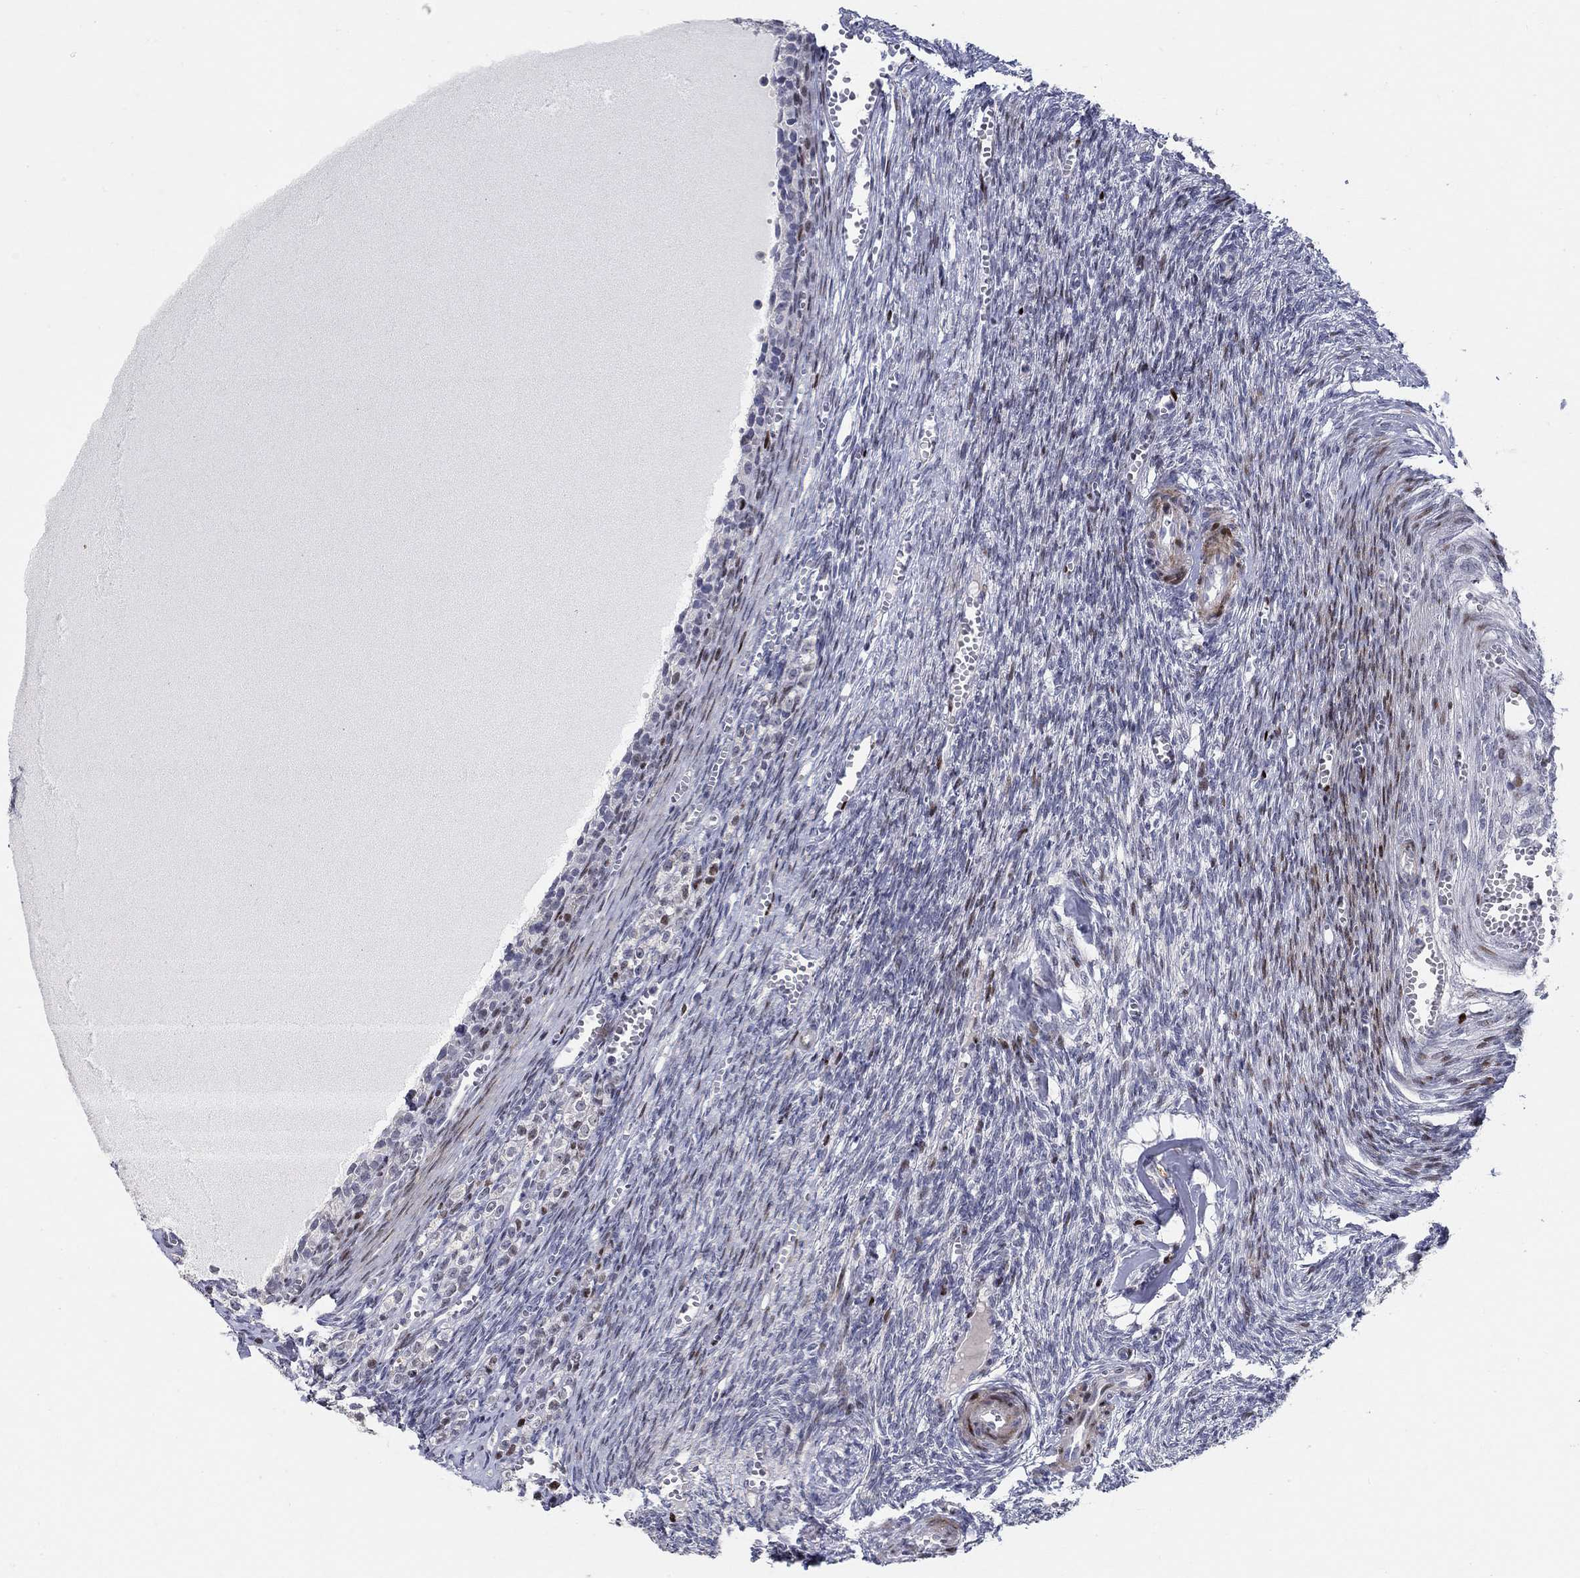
{"staining": {"intensity": "negative", "quantity": "none", "location": "none"}, "tissue": "ovary", "cell_type": "Follicle cells", "image_type": "normal", "snomed": [{"axis": "morphology", "description": "Normal tissue, NOS"}, {"axis": "topography", "description": "Ovary"}], "caption": "Immunohistochemical staining of normal human ovary shows no significant staining in follicle cells.", "gene": "RAPGEF5", "patient": {"sex": "female", "age": 43}}